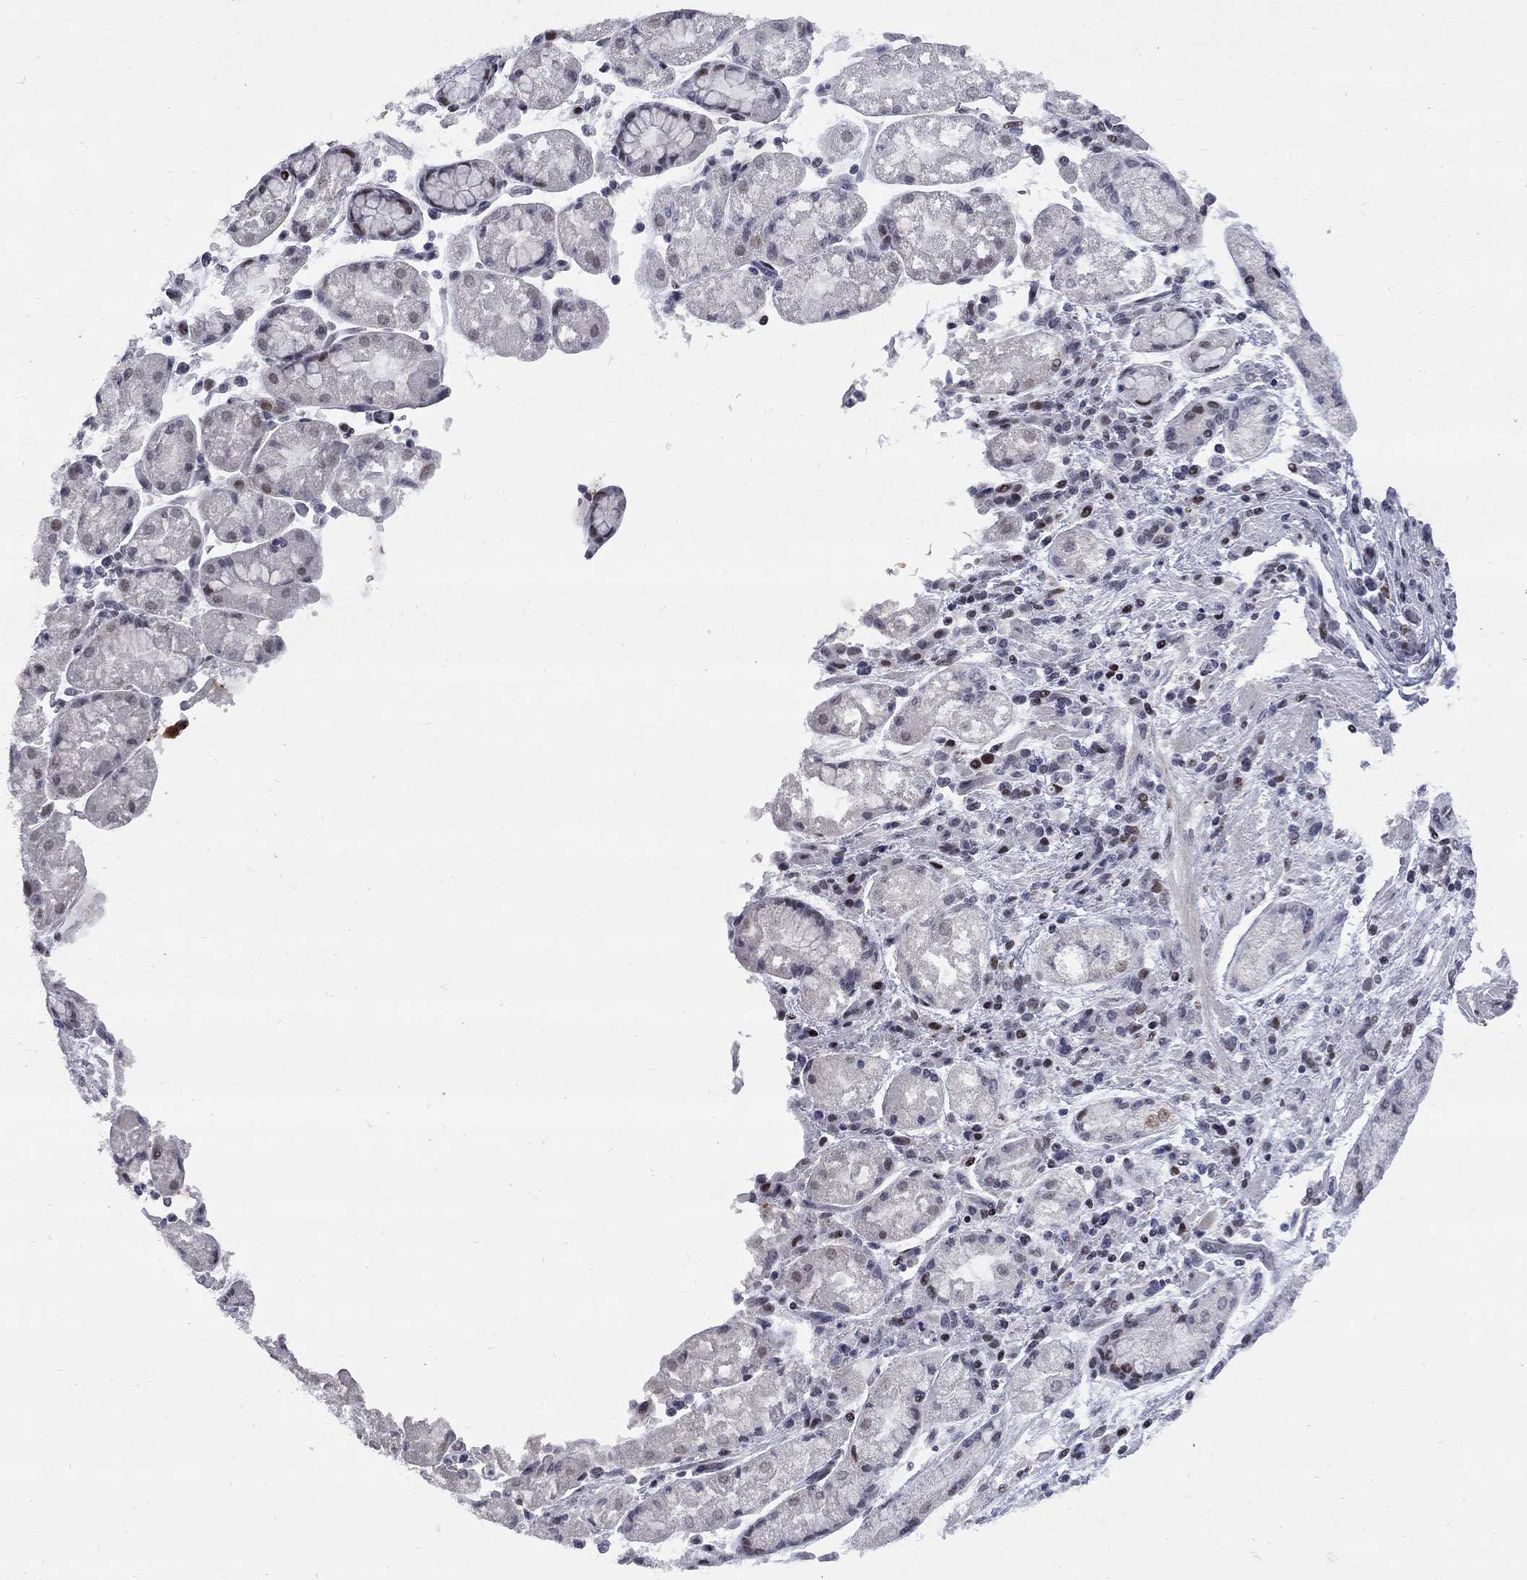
{"staining": {"intensity": "moderate", "quantity": "<25%", "location": "nuclear"}, "tissue": "stomach cancer", "cell_type": "Tumor cells", "image_type": "cancer", "snomed": [{"axis": "morphology", "description": "Adenocarcinoma, NOS"}, {"axis": "topography", "description": "Stomach"}], "caption": "Protein expression by immunohistochemistry reveals moderate nuclear staining in about <25% of tumor cells in stomach adenocarcinoma. Nuclei are stained in blue.", "gene": "ZNF154", "patient": {"sex": "female", "age": 57}}